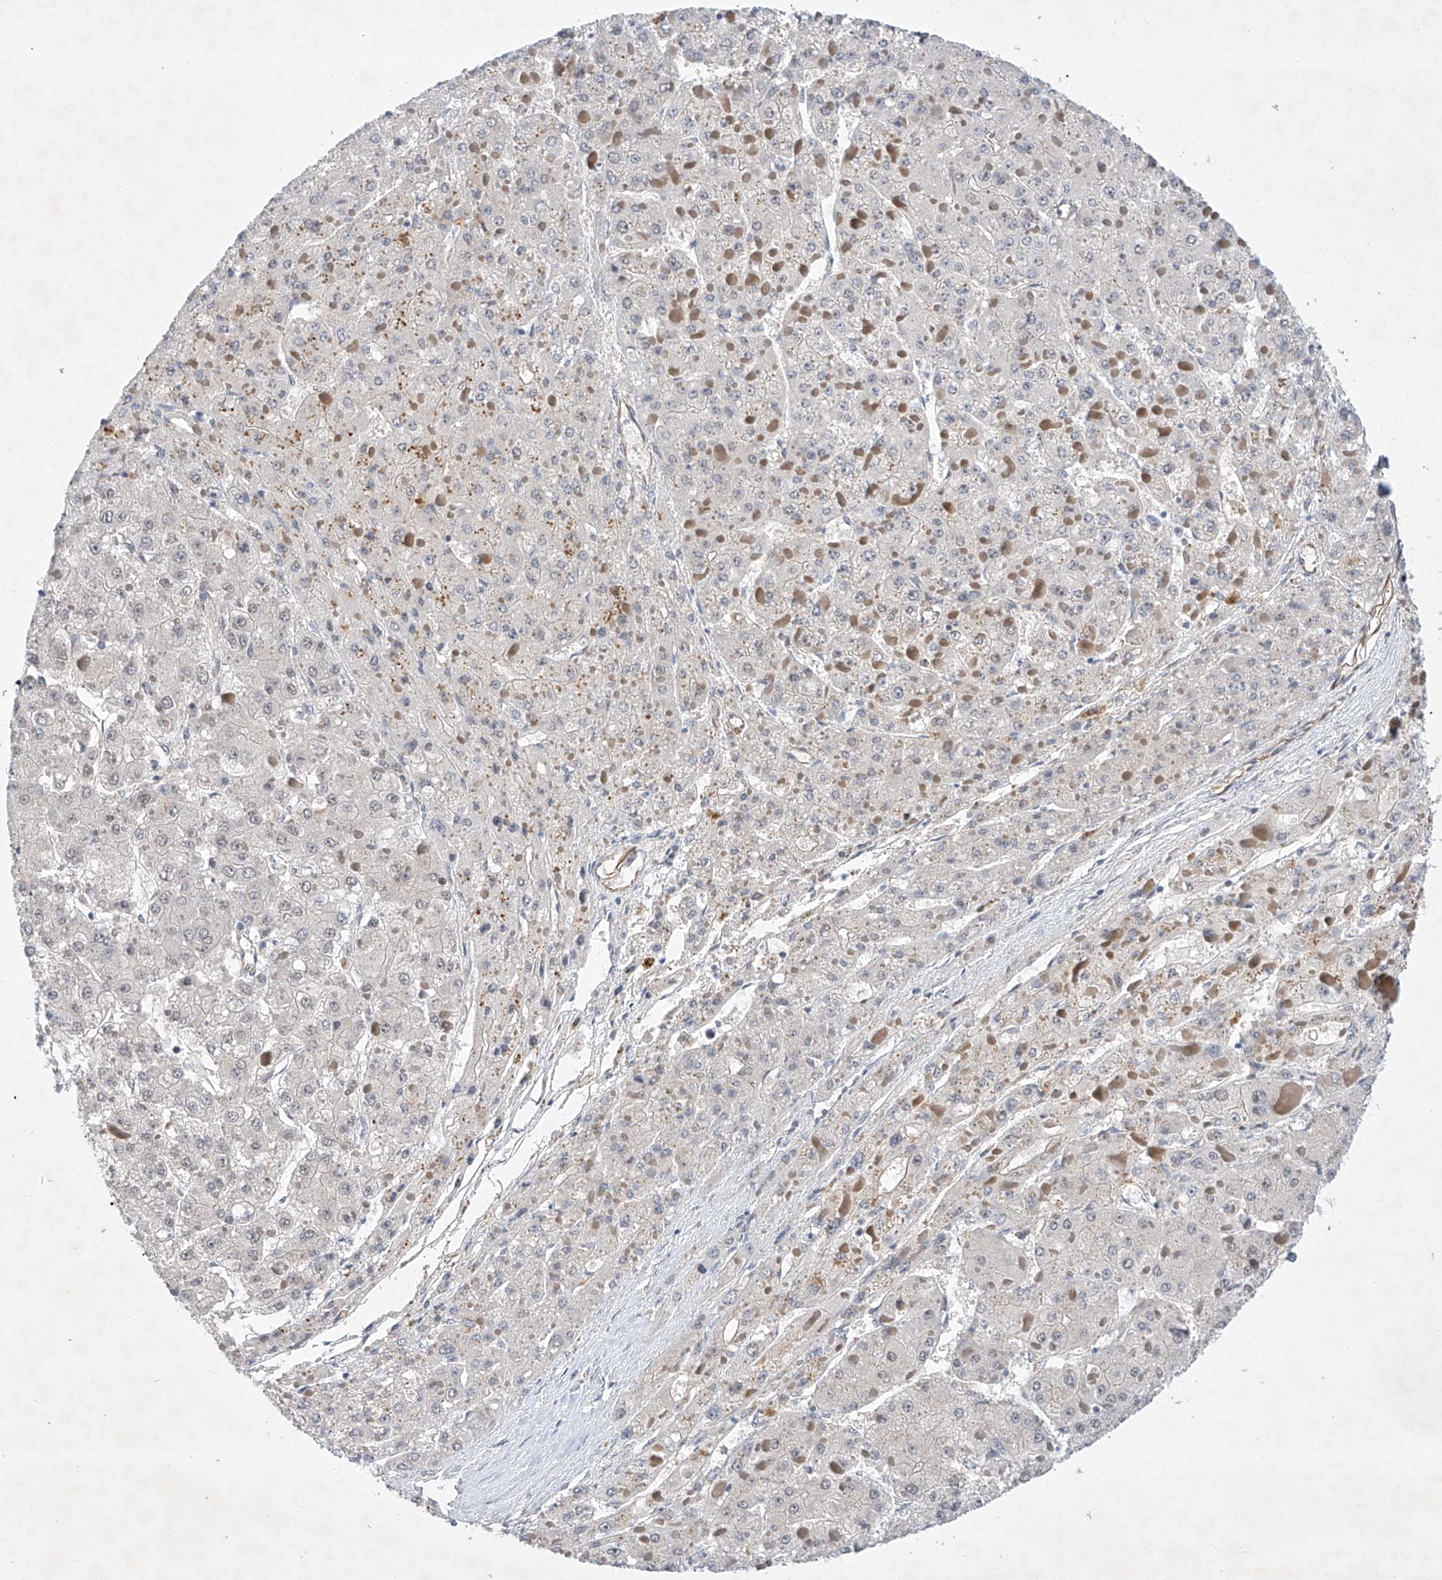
{"staining": {"intensity": "negative", "quantity": "none", "location": "none"}, "tissue": "liver cancer", "cell_type": "Tumor cells", "image_type": "cancer", "snomed": [{"axis": "morphology", "description": "Carcinoma, Hepatocellular, NOS"}, {"axis": "topography", "description": "Liver"}], "caption": "This is an IHC histopathology image of liver cancer (hepatocellular carcinoma). There is no expression in tumor cells.", "gene": "AMD1", "patient": {"sex": "female", "age": 73}}